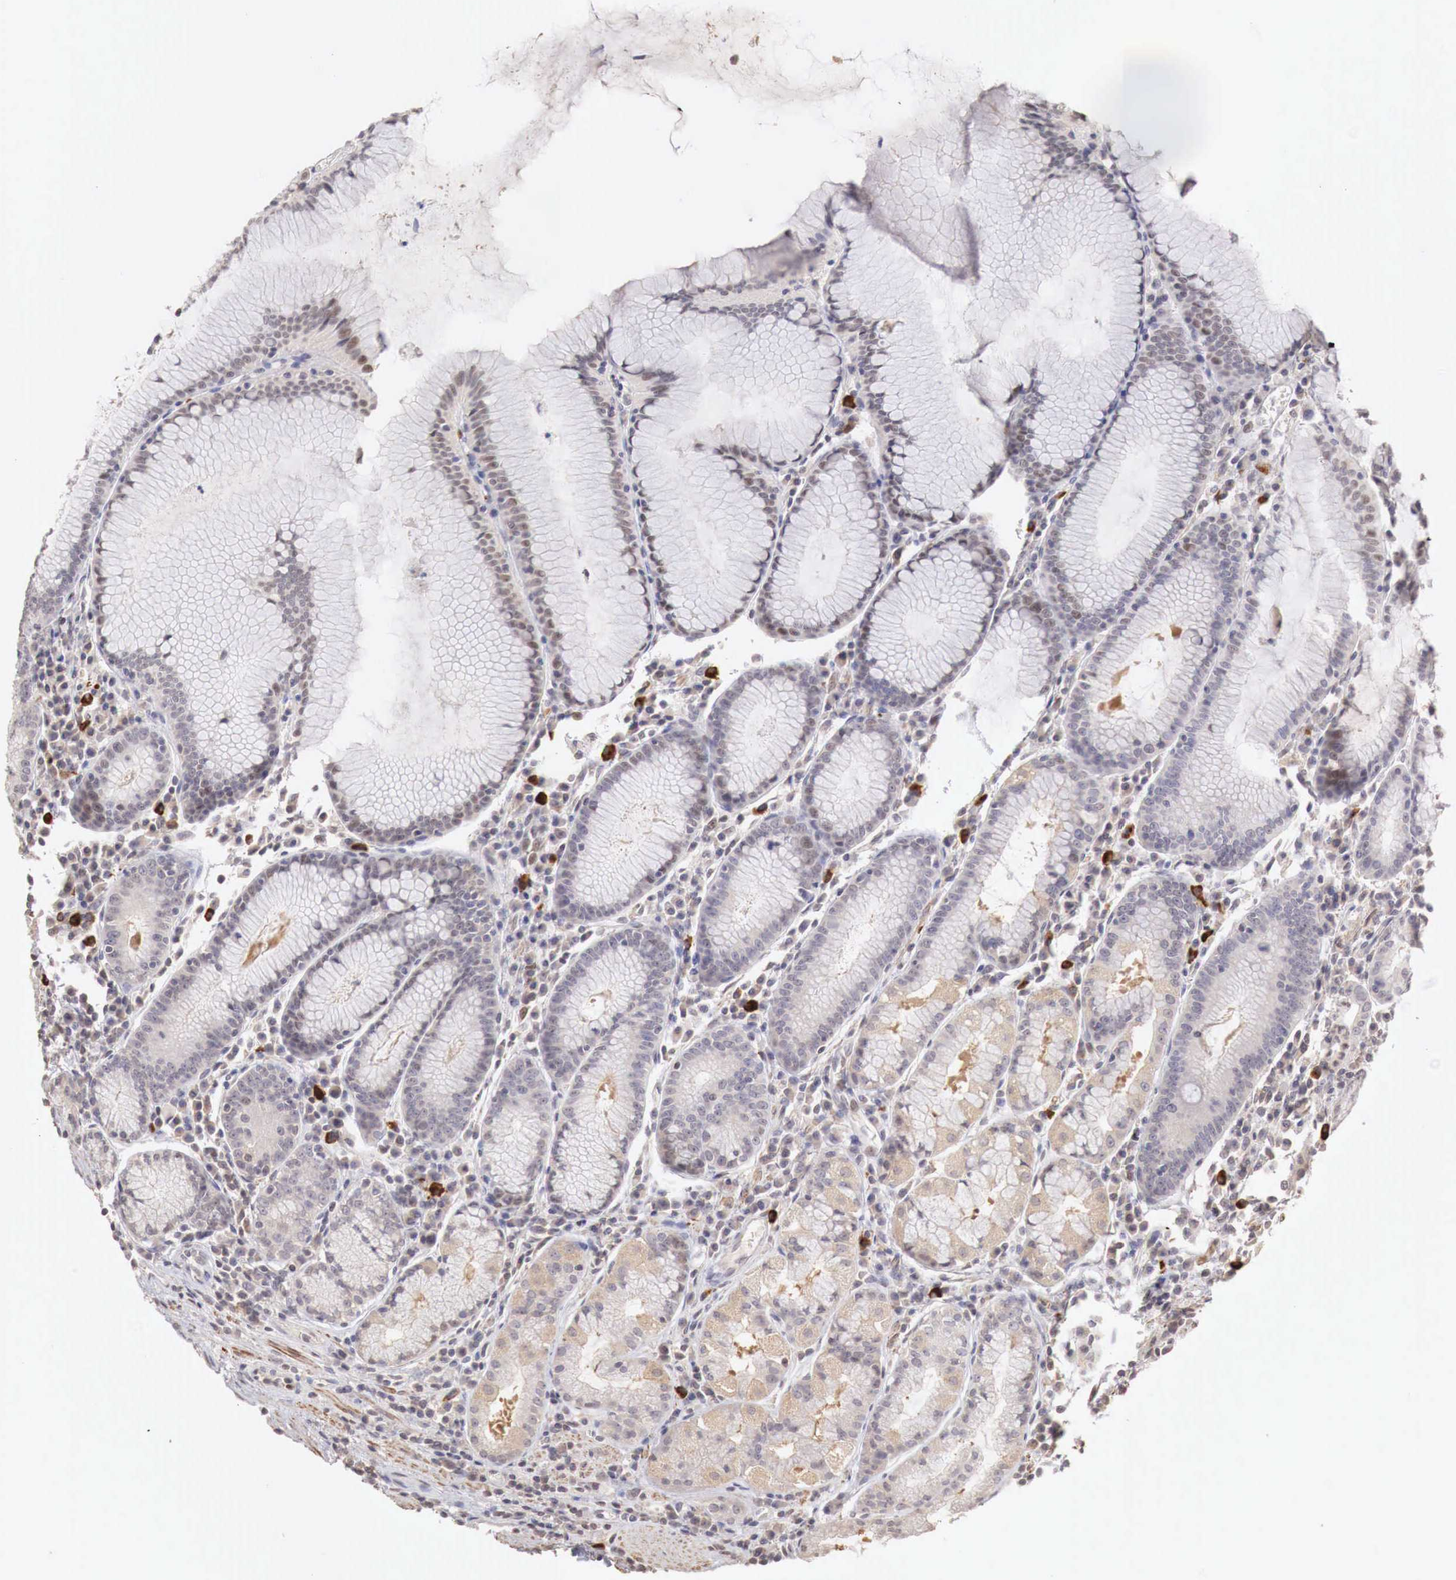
{"staining": {"intensity": "weak", "quantity": "25%-75%", "location": "cytoplasmic/membranous"}, "tissue": "stomach", "cell_type": "Glandular cells", "image_type": "normal", "snomed": [{"axis": "morphology", "description": "Normal tissue, NOS"}, {"axis": "topography", "description": "Stomach, lower"}], "caption": "Immunohistochemistry micrograph of benign human stomach stained for a protein (brown), which shows low levels of weak cytoplasmic/membranous staining in approximately 25%-75% of glandular cells.", "gene": "TBC1D9", "patient": {"sex": "female", "age": 43}}